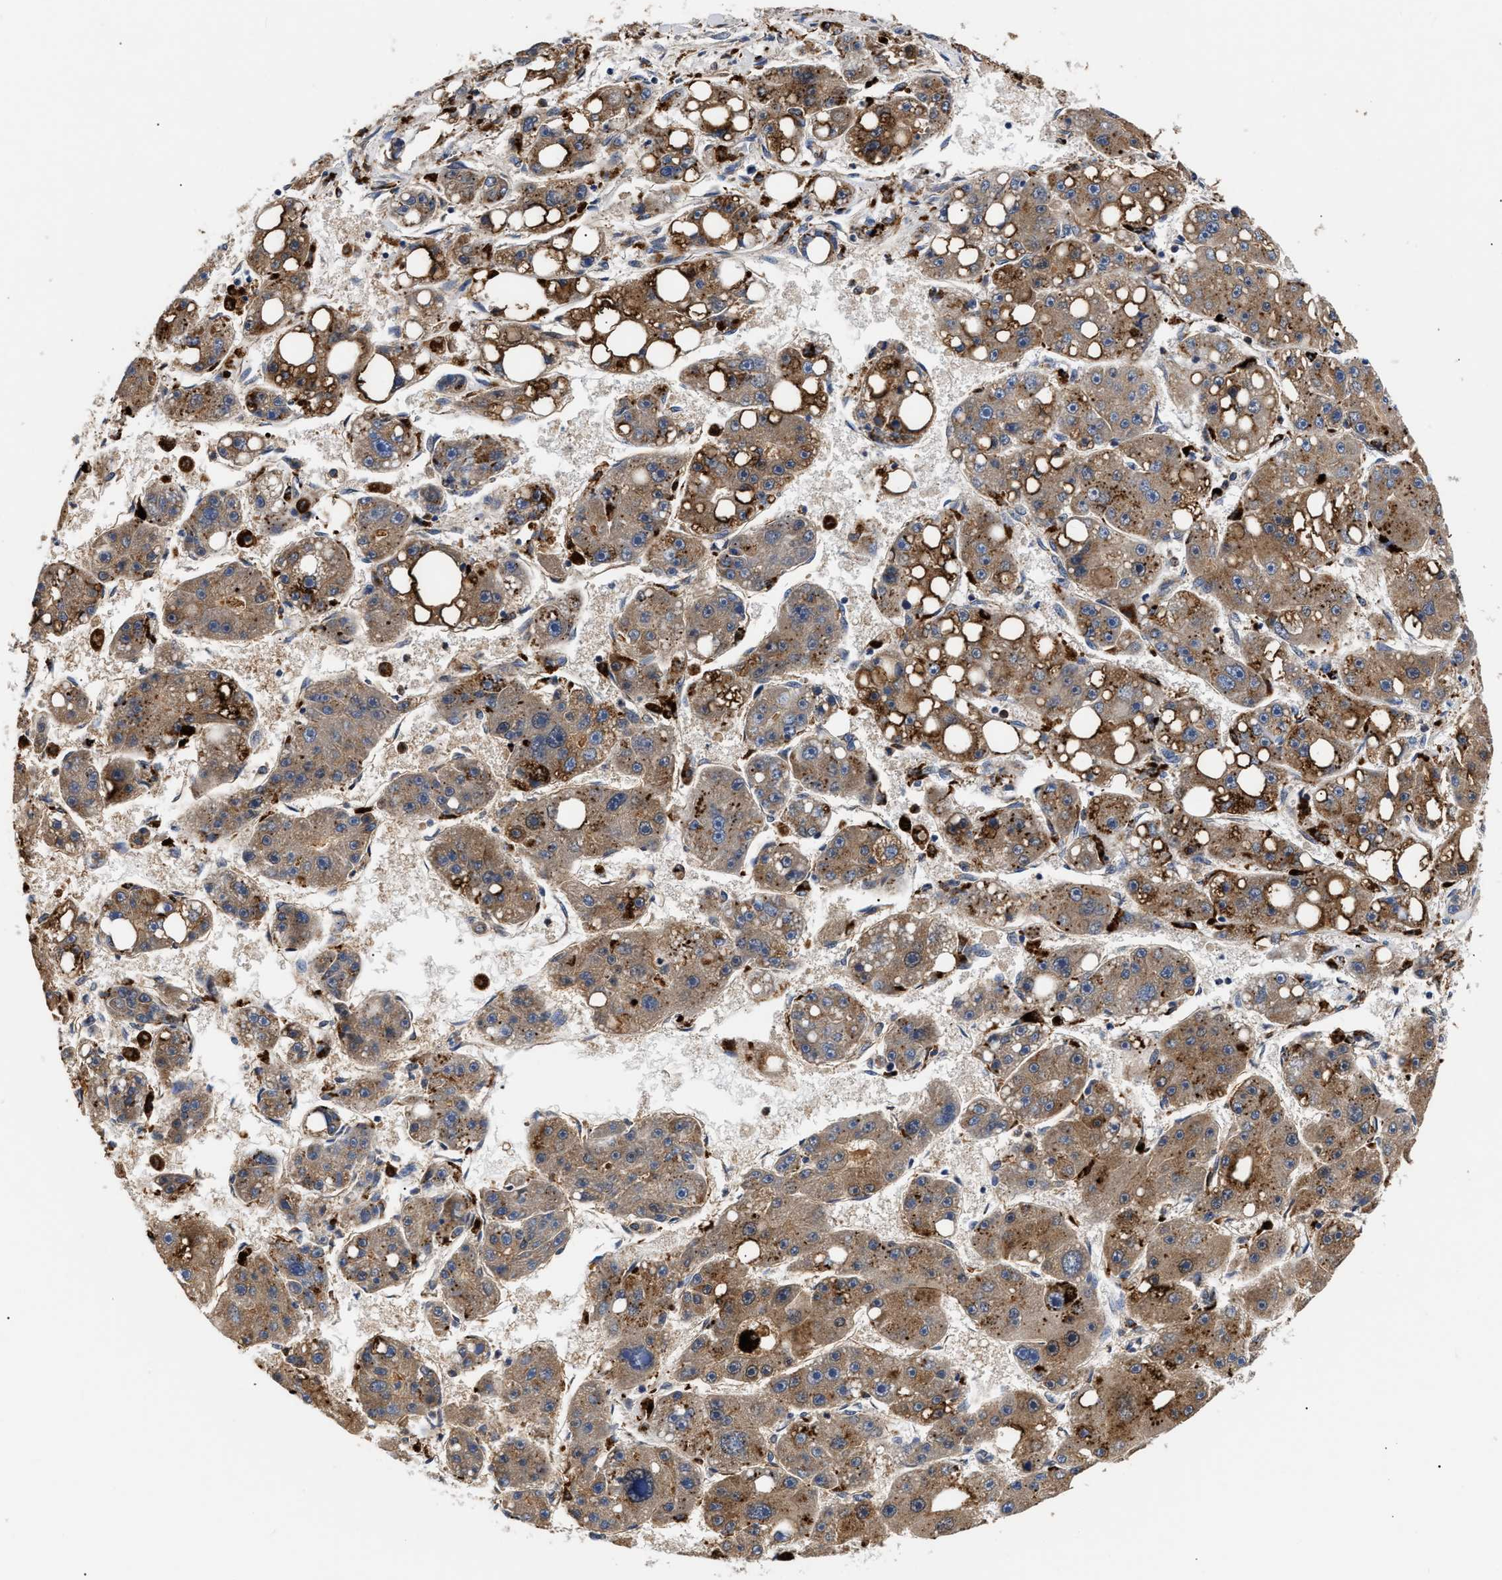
{"staining": {"intensity": "moderate", "quantity": ">75%", "location": "cytoplasmic/membranous"}, "tissue": "liver cancer", "cell_type": "Tumor cells", "image_type": "cancer", "snomed": [{"axis": "morphology", "description": "Carcinoma, Hepatocellular, NOS"}, {"axis": "topography", "description": "Liver"}], "caption": "This photomicrograph demonstrates IHC staining of liver cancer, with medium moderate cytoplasmic/membranous expression in approximately >75% of tumor cells.", "gene": "CCDC146", "patient": {"sex": "female", "age": 61}}